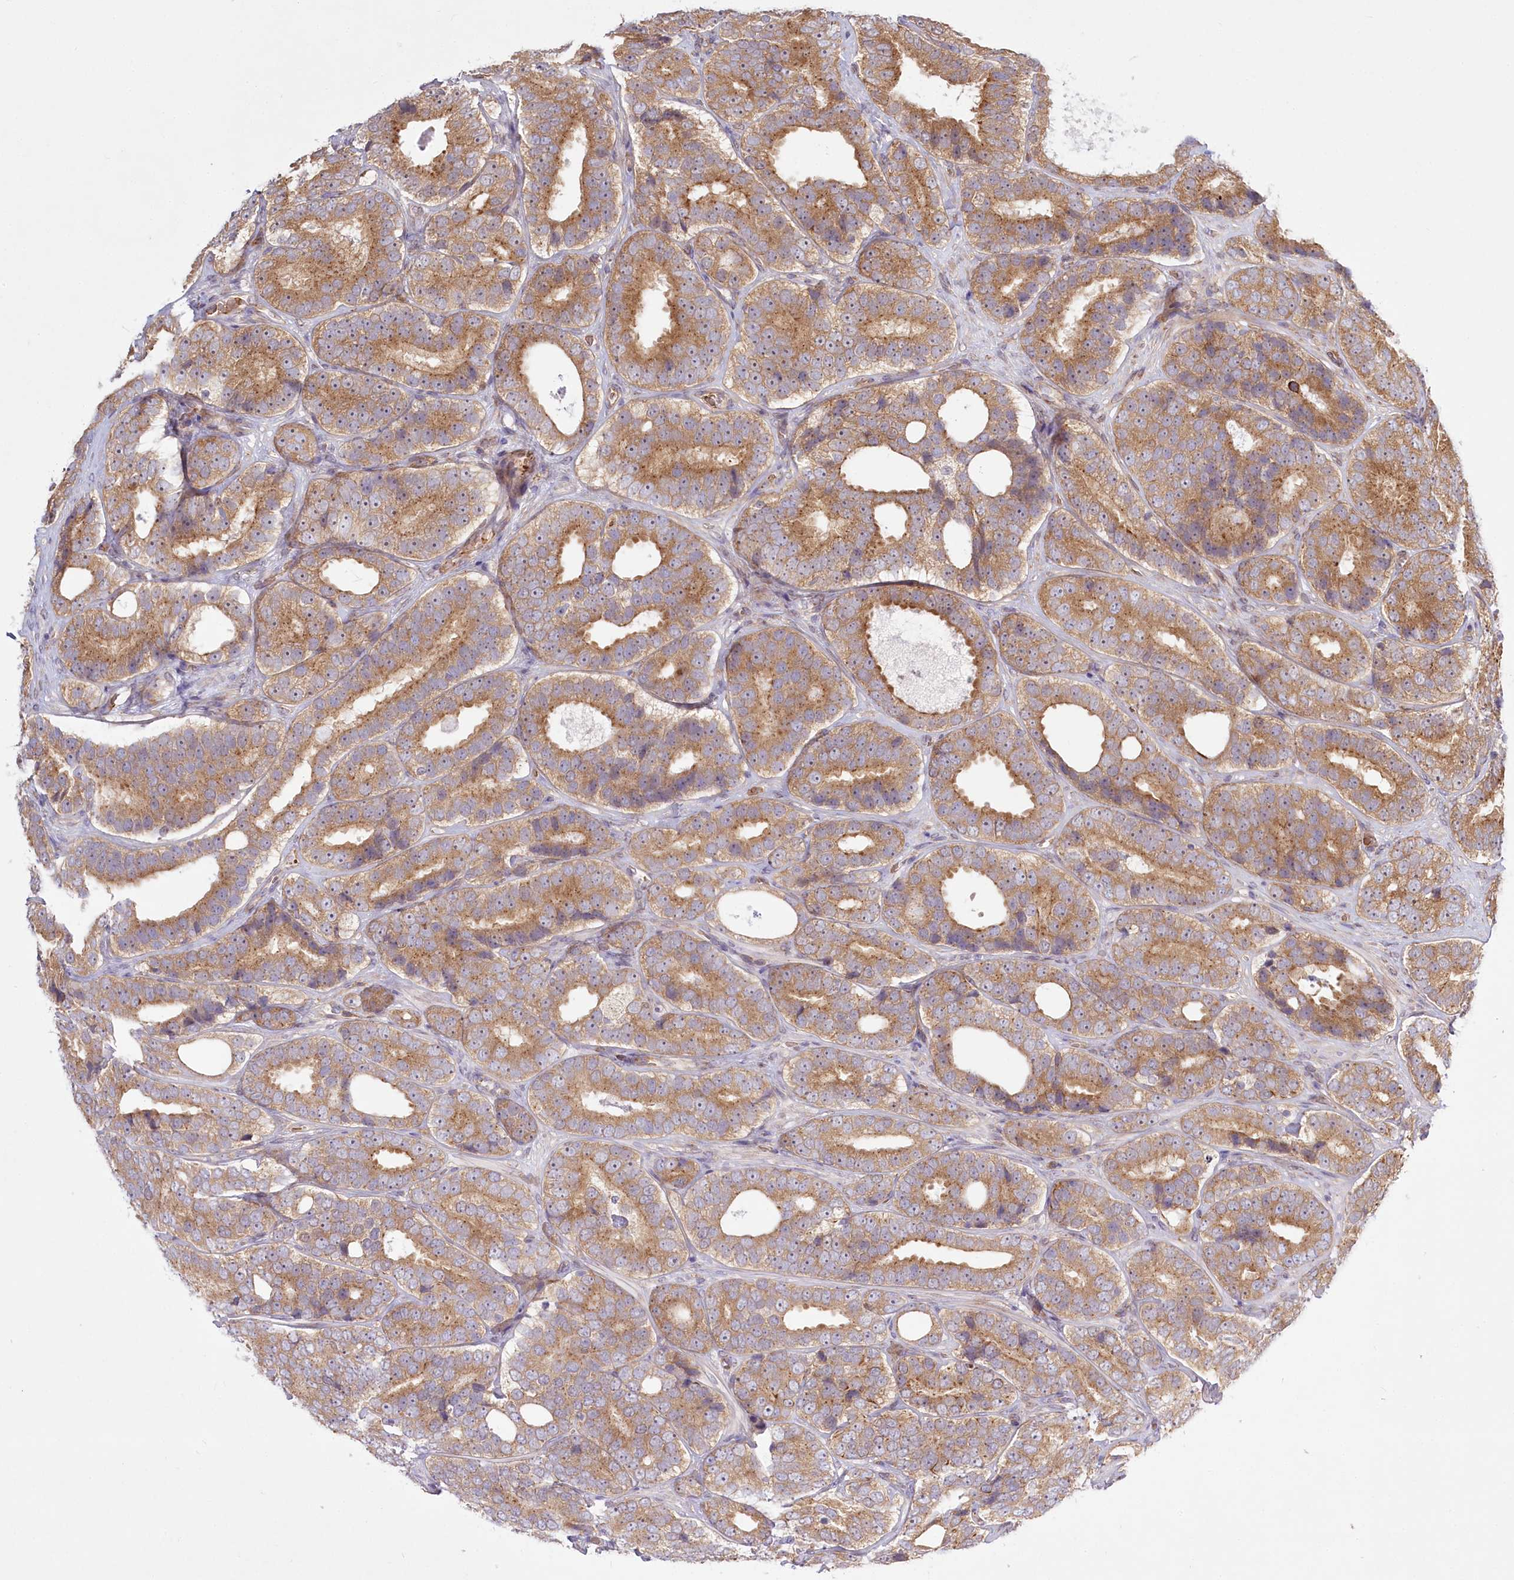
{"staining": {"intensity": "moderate", "quantity": ">75%", "location": "cytoplasmic/membranous"}, "tissue": "prostate cancer", "cell_type": "Tumor cells", "image_type": "cancer", "snomed": [{"axis": "morphology", "description": "Adenocarcinoma, High grade"}, {"axis": "topography", "description": "Prostate"}], "caption": "Immunohistochemical staining of human prostate high-grade adenocarcinoma exhibits medium levels of moderate cytoplasmic/membranous protein staining in about >75% of tumor cells.", "gene": "COMMD3", "patient": {"sex": "male", "age": 56}}